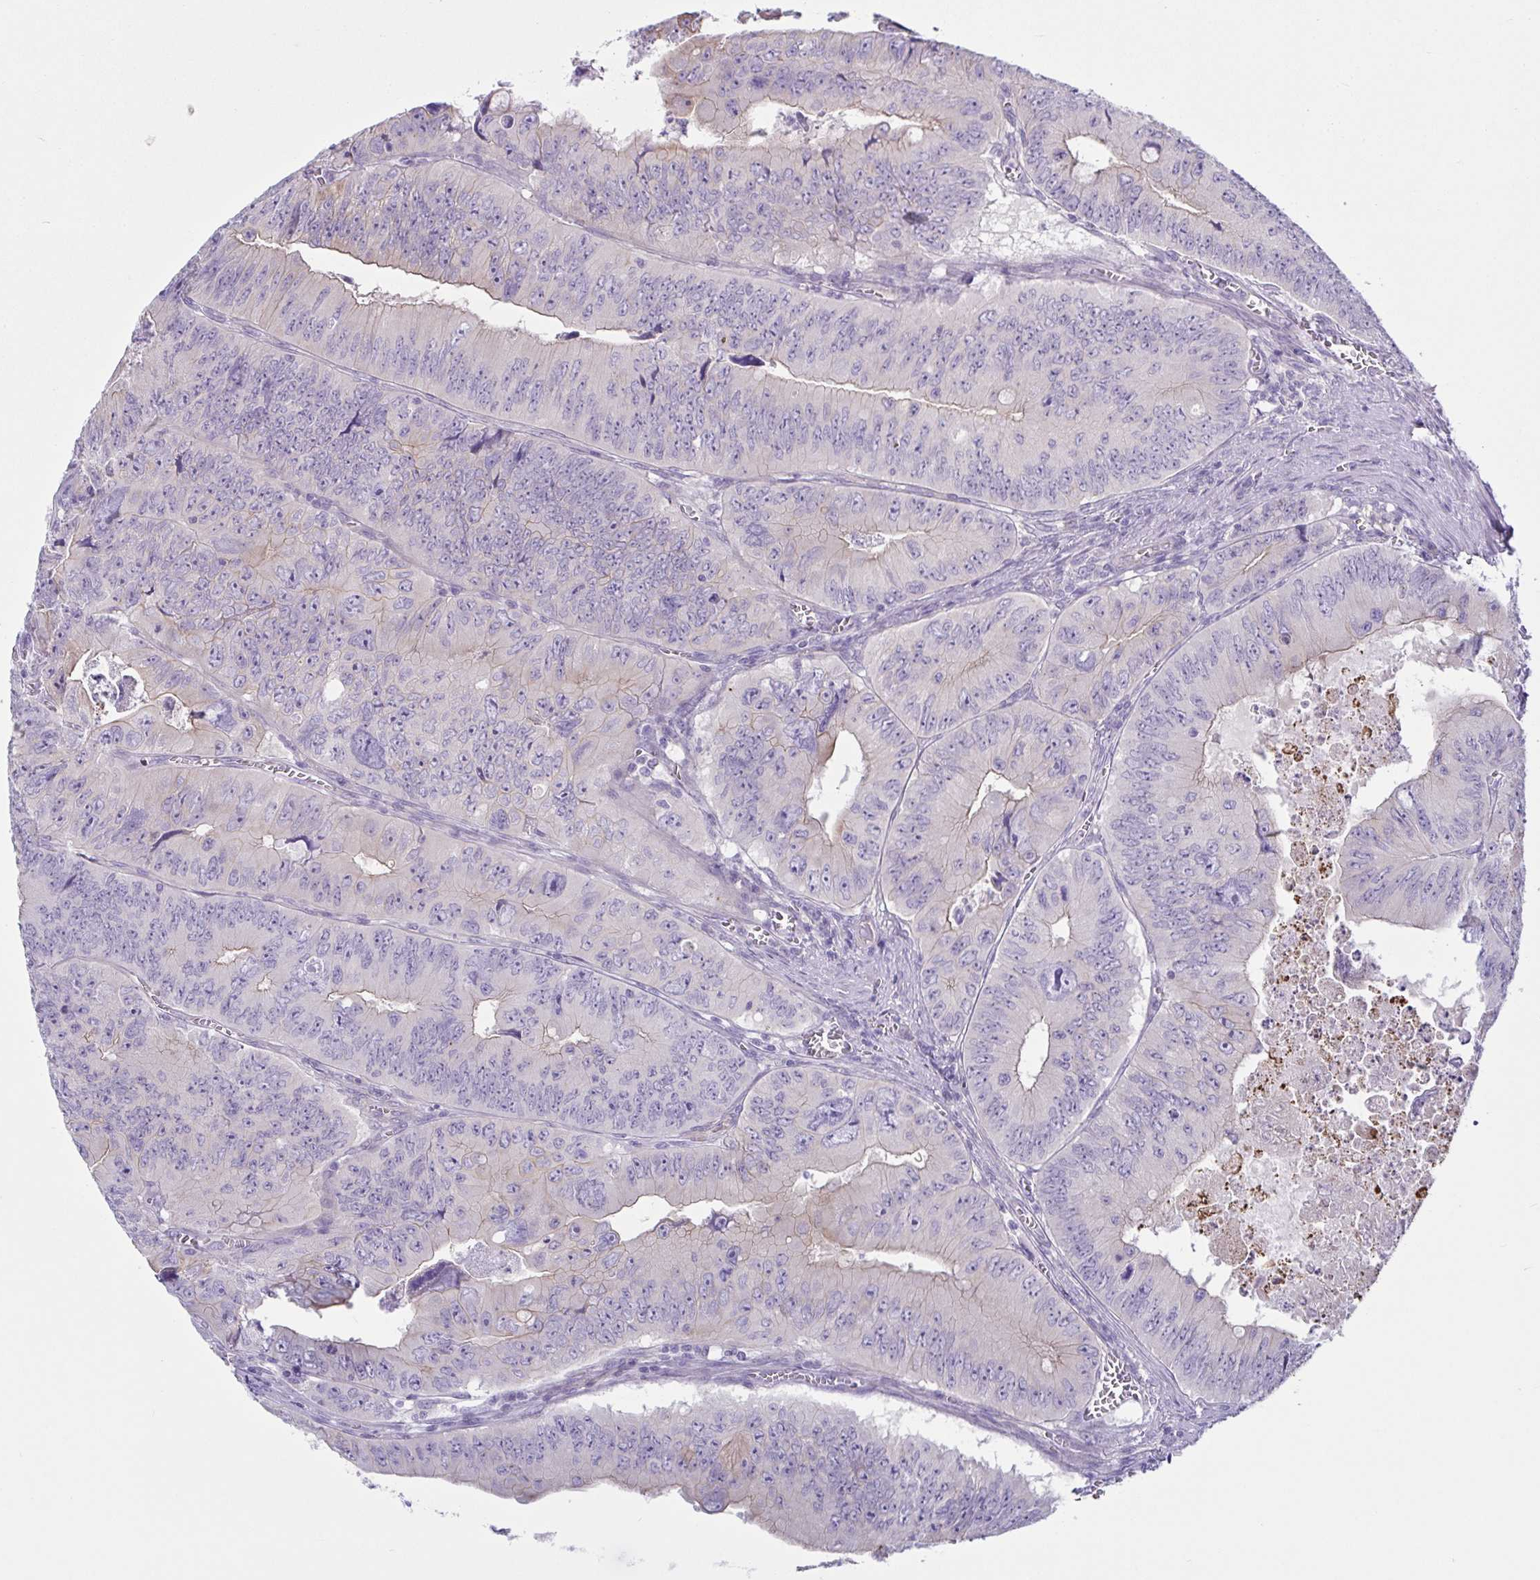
{"staining": {"intensity": "weak", "quantity": "<25%", "location": "cytoplasmic/membranous"}, "tissue": "colorectal cancer", "cell_type": "Tumor cells", "image_type": "cancer", "snomed": [{"axis": "morphology", "description": "Adenocarcinoma, NOS"}, {"axis": "topography", "description": "Colon"}], "caption": "Colorectal adenocarcinoma was stained to show a protein in brown. There is no significant expression in tumor cells.", "gene": "TNNI2", "patient": {"sex": "female", "age": 84}}